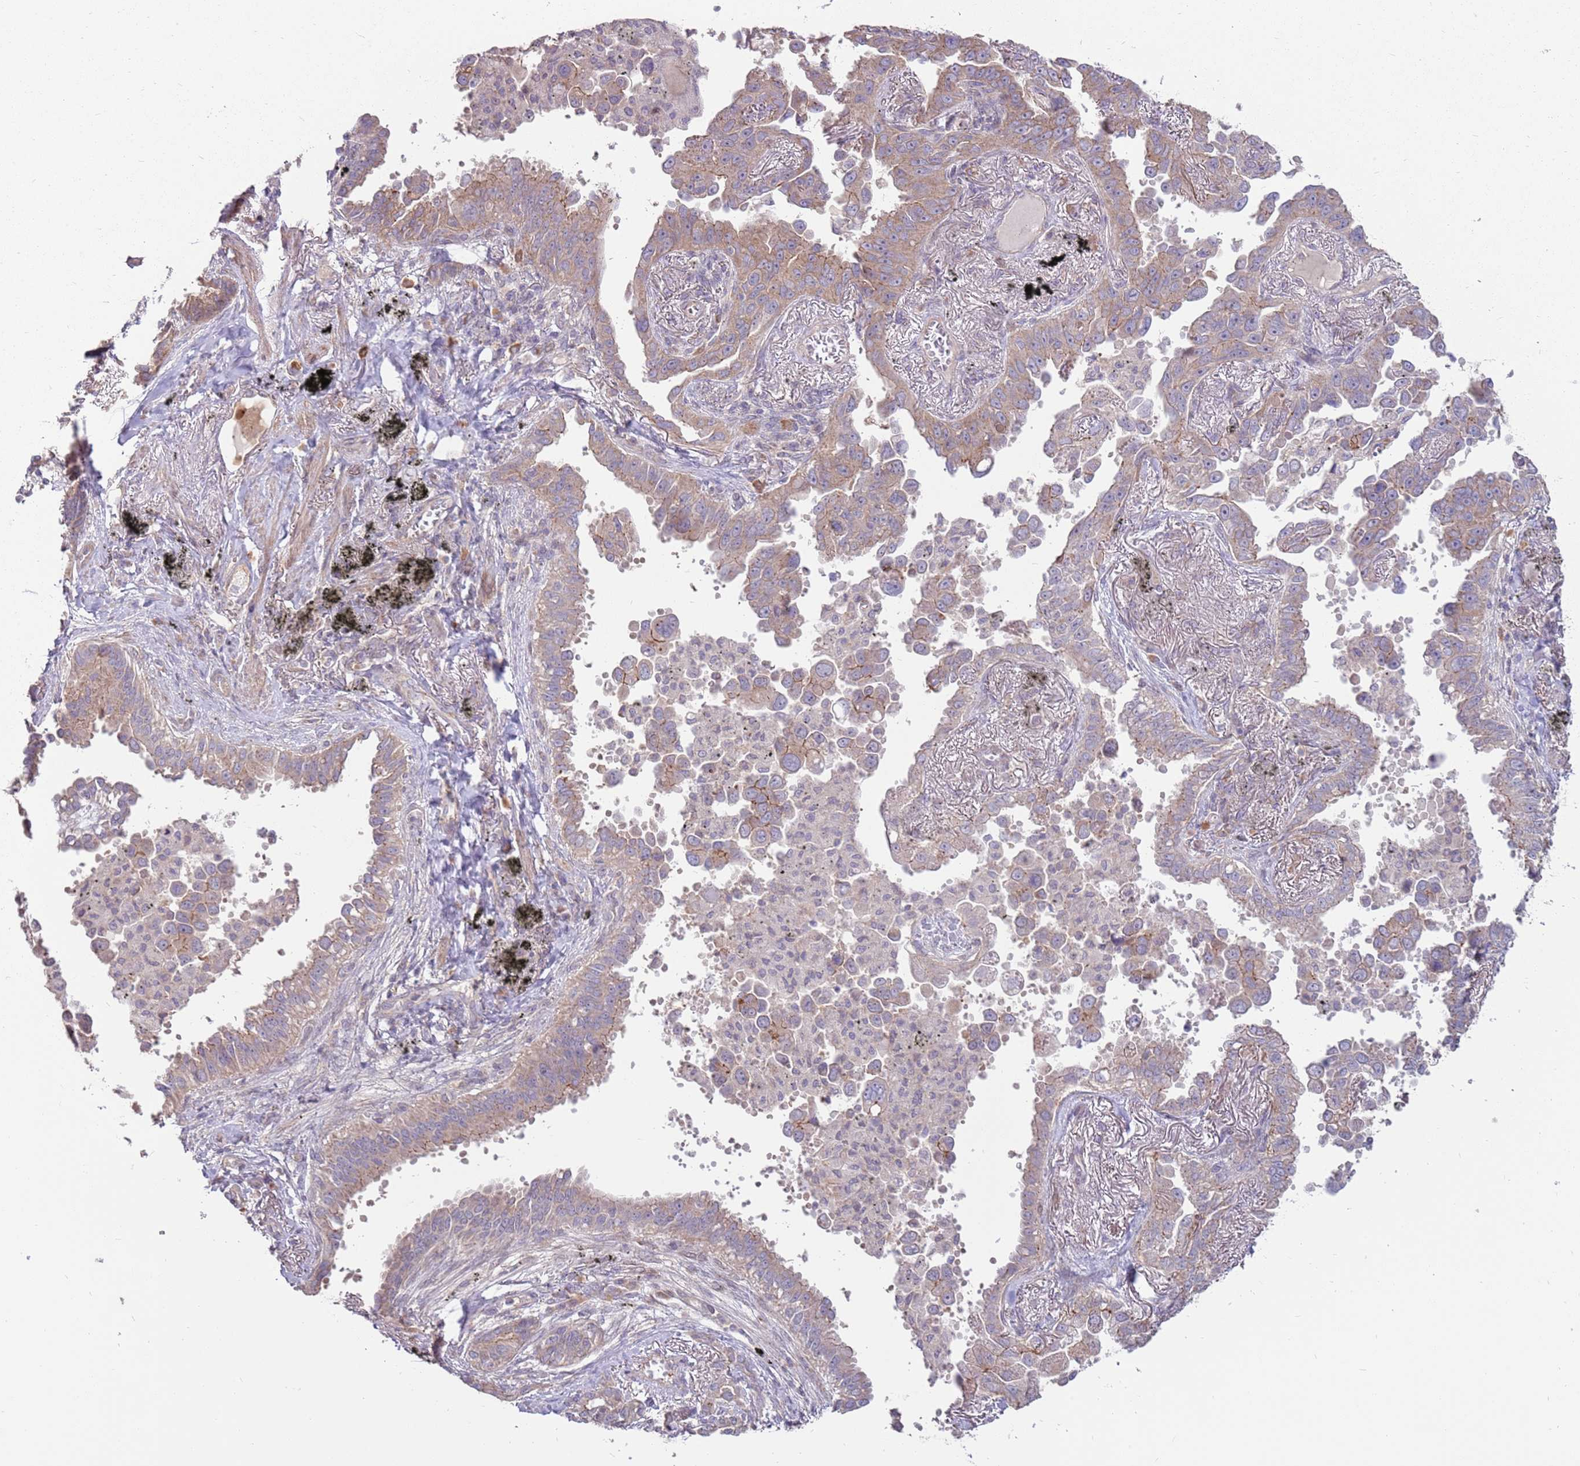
{"staining": {"intensity": "weak", "quantity": "25%-75%", "location": "cytoplasmic/membranous"}, "tissue": "lung cancer", "cell_type": "Tumor cells", "image_type": "cancer", "snomed": [{"axis": "morphology", "description": "Adenocarcinoma, NOS"}, {"axis": "topography", "description": "Lung"}], "caption": "IHC image of neoplastic tissue: human lung cancer (adenocarcinoma) stained using immunohistochemistry exhibits low levels of weak protein expression localized specifically in the cytoplasmic/membranous of tumor cells, appearing as a cytoplasmic/membranous brown color.", "gene": "SPATA31D1", "patient": {"sex": "male", "age": 67}}